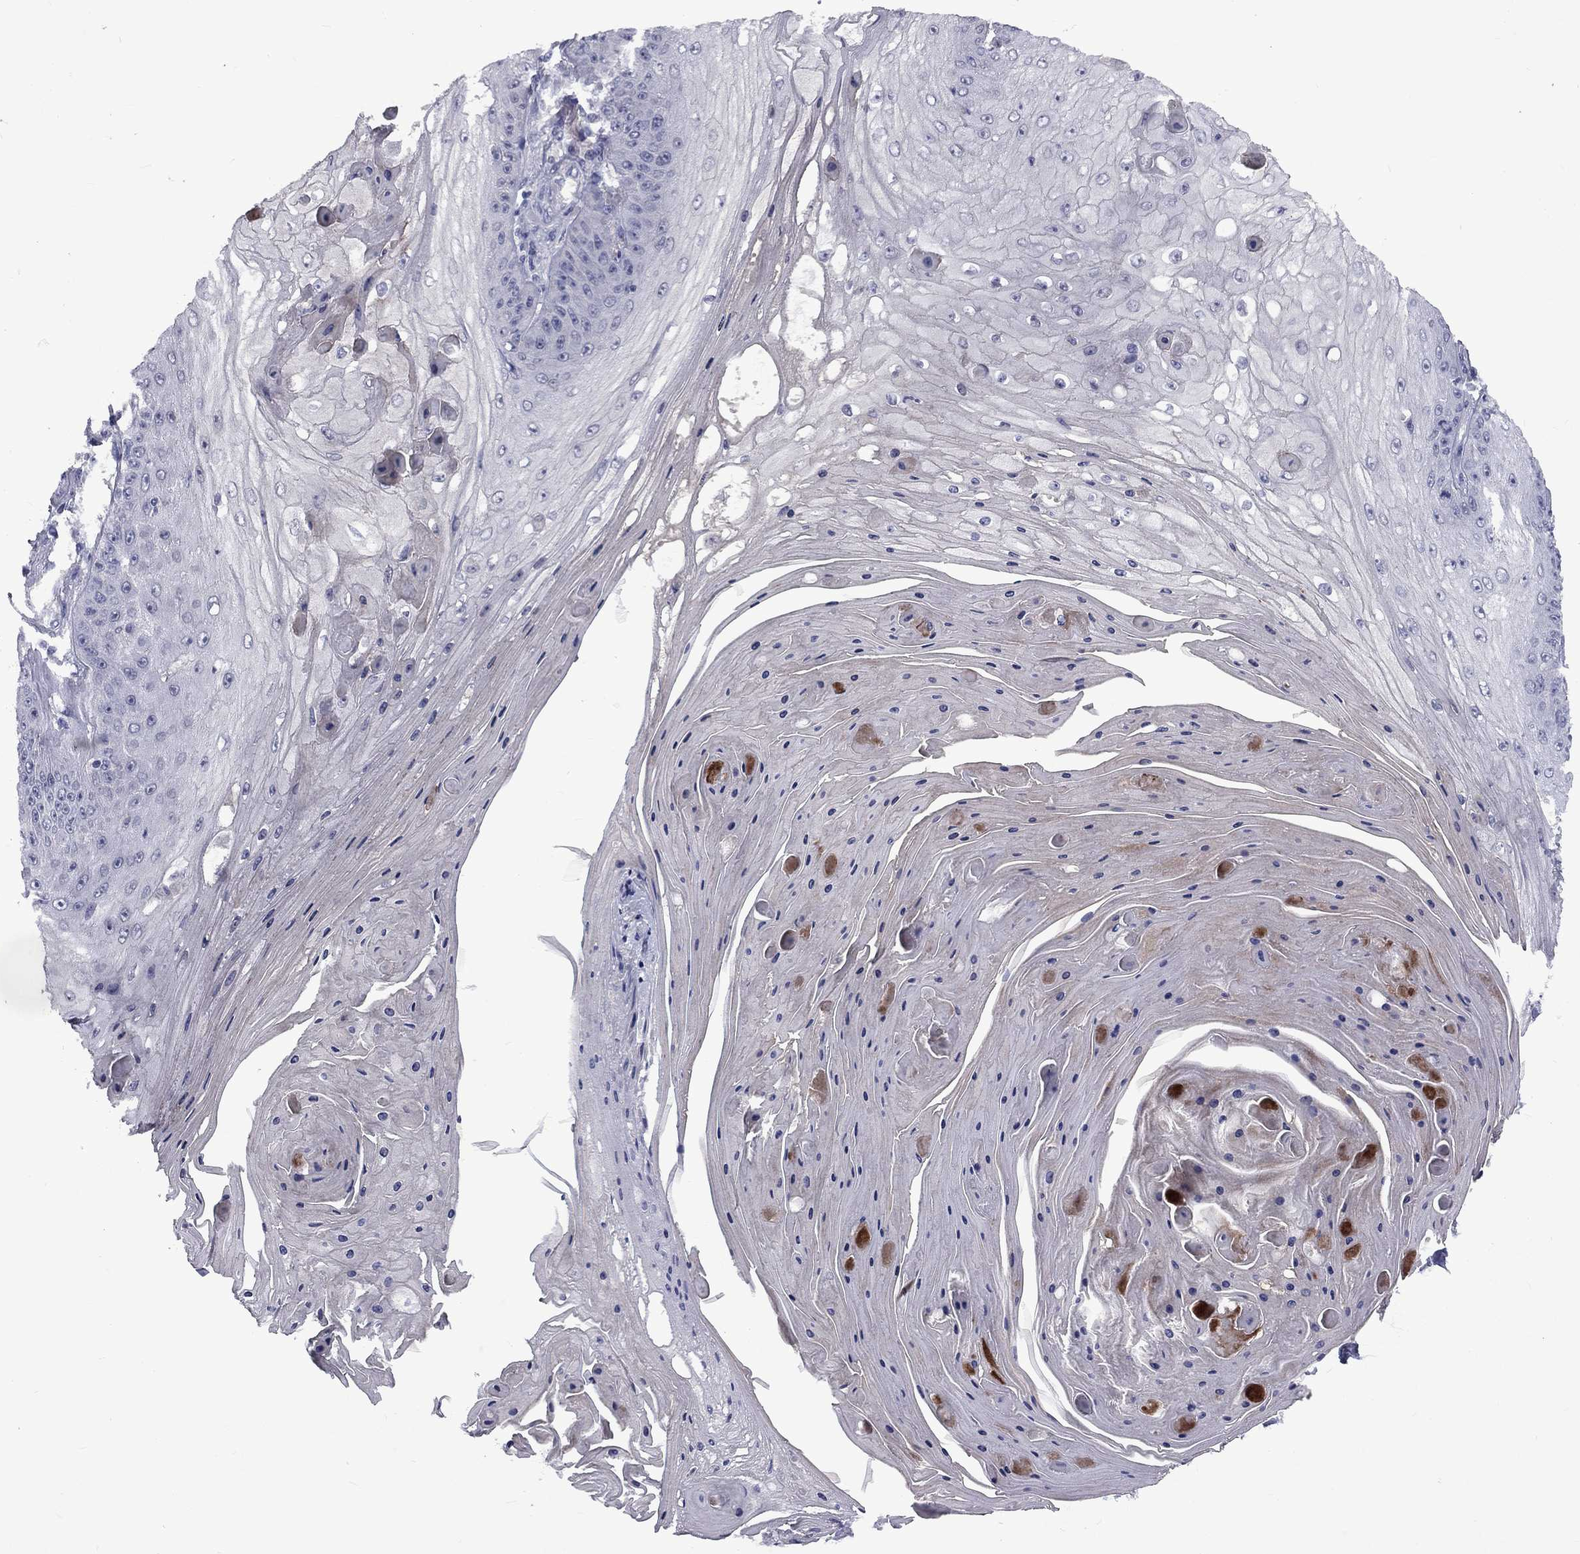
{"staining": {"intensity": "negative", "quantity": "none", "location": "none"}, "tissue": "skin cancer", "cell_type": "Tumor cells", "image_type": "cancer", "snomed": [{"axis": "morphology", "description": "Squamous cell carcinoma, NOS"}, {"axis": "topography", "description": "Skin"}], "caption": "Tumor cells show no significant expression in squamous cell carcinoma (skin). (DAB (3,3'-diaminobenzidine) immunohistochemistry (IHC) visualized using brightfield microscopy, high magnification).", "gene": "SNTA1", "patient": {"sex": "male", "age": 70}}